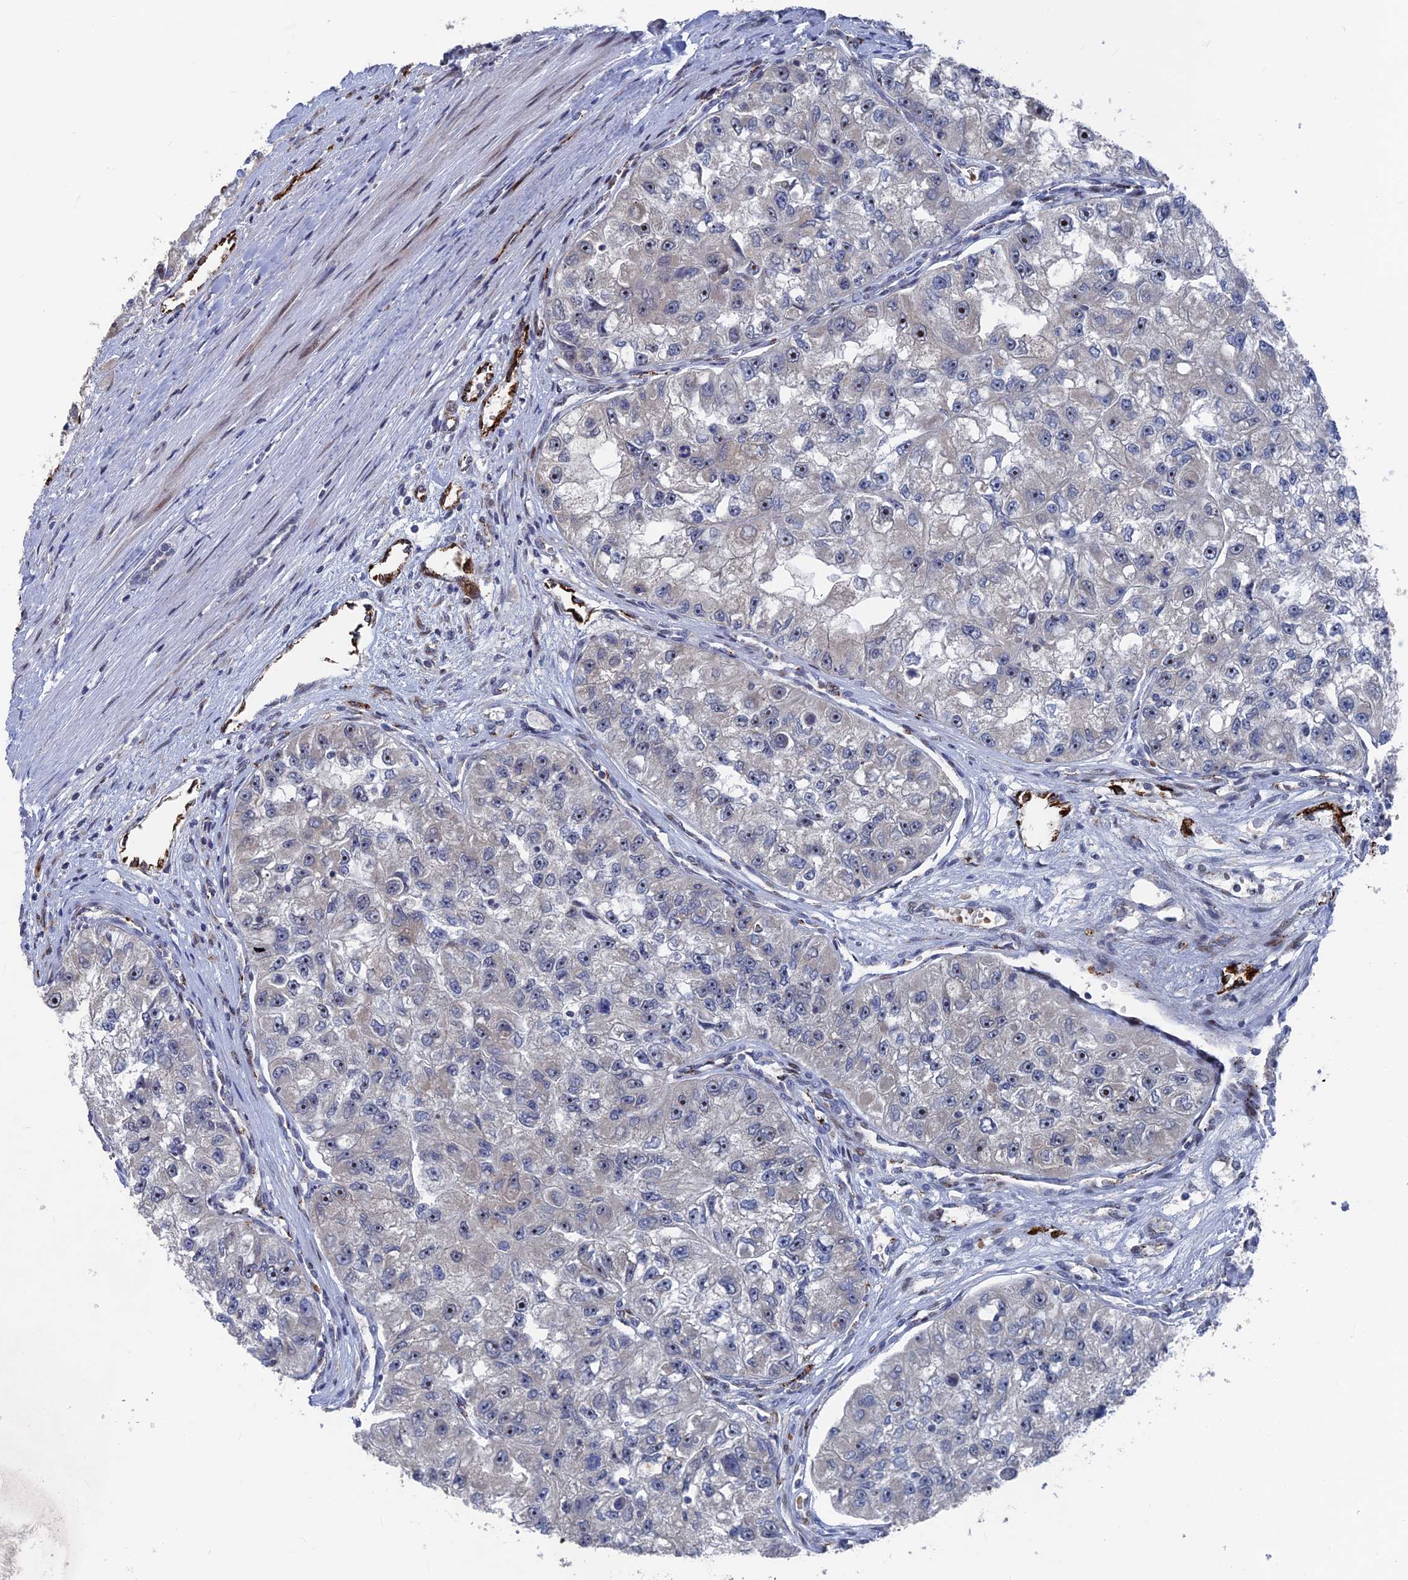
{"staining": {"intensity": "moderate", "quantity": "<25%", "location": "nuclear"}, "tissue": "renal cancer", "cell_type": "Tumor cells", "image_type": "cancer", "snomed": [{"axis": "morphology", "description": "Adenocarcinoma, NOS"}, {"axis": "topography", "description": "Kidney"}], "caption": "High-magnification brightfield microscopy of renal cancer stained with DAB (3,3'-diaminobenzidine) (brown) and counterstained with hematoxylin (blue). tumor cells exhibit moderate nuclear staining is appreciated in approximately<25% of cells.", "gene": "SH3D21", "patient": {"sex": "male", "age": 63}}